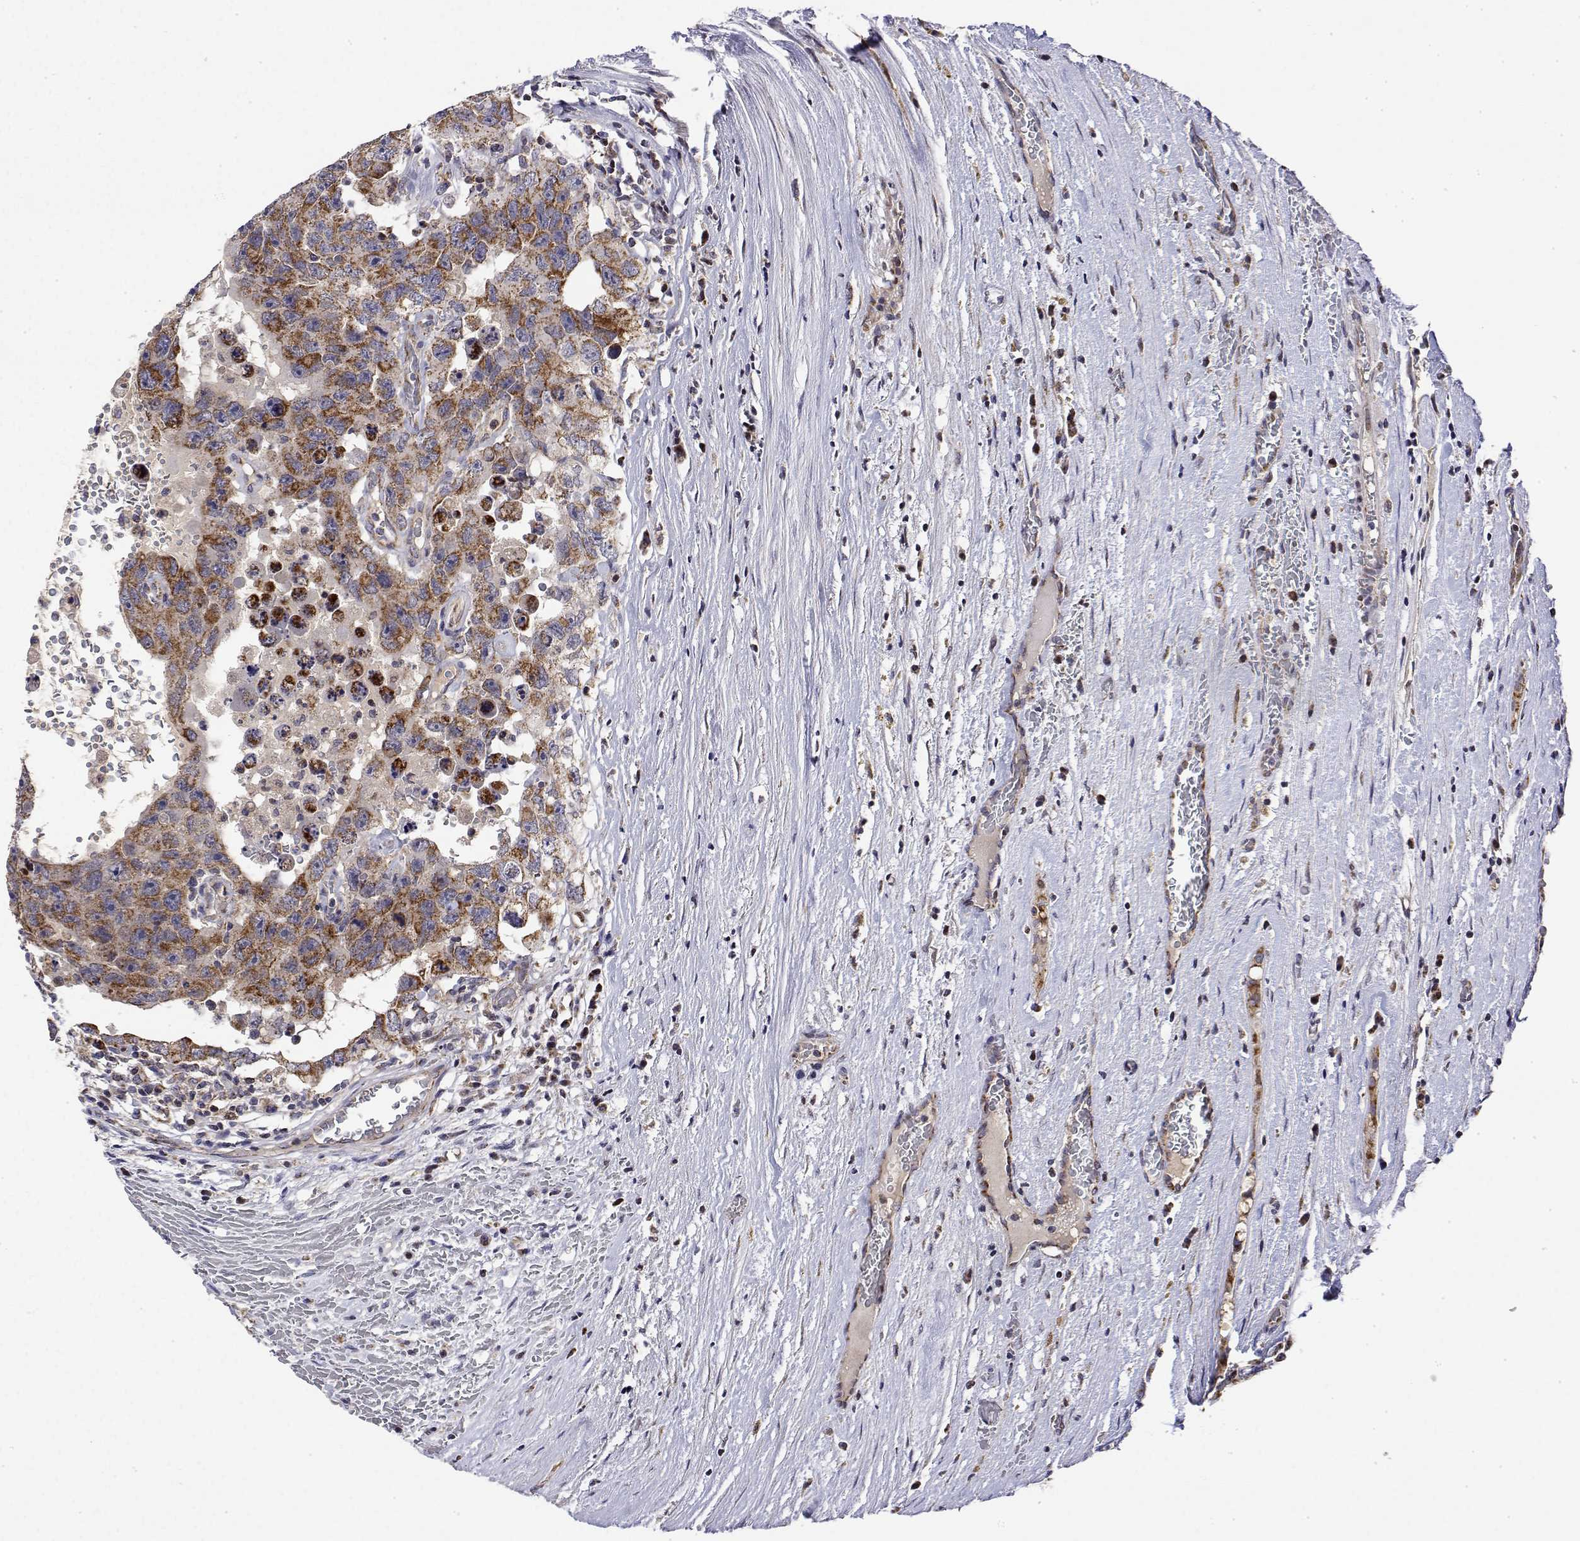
{"staining": {"intensity": "moderate", "quantity": ">75%", "location": "cytoplasmic/membranous"}, "tissue": "testis cancer", "cell_type": "Tumor cells", "image_type": "cancer", "snomed": [{"axis": "morphology", "description": "Carcinoma, Embryonal, NOS"}, {"axis": "topography", "description": "Testis"}], "caption": "Tumor cells show moderate cytoplasmic/membranous expression in about >75% of cells in embryonal carcinoma (testis). The protein of interest is shown in brown color, while the nuclei are stained blue.", "gene": "GADD45GIP1", "patient": {"sex": "male", "age": 26}}